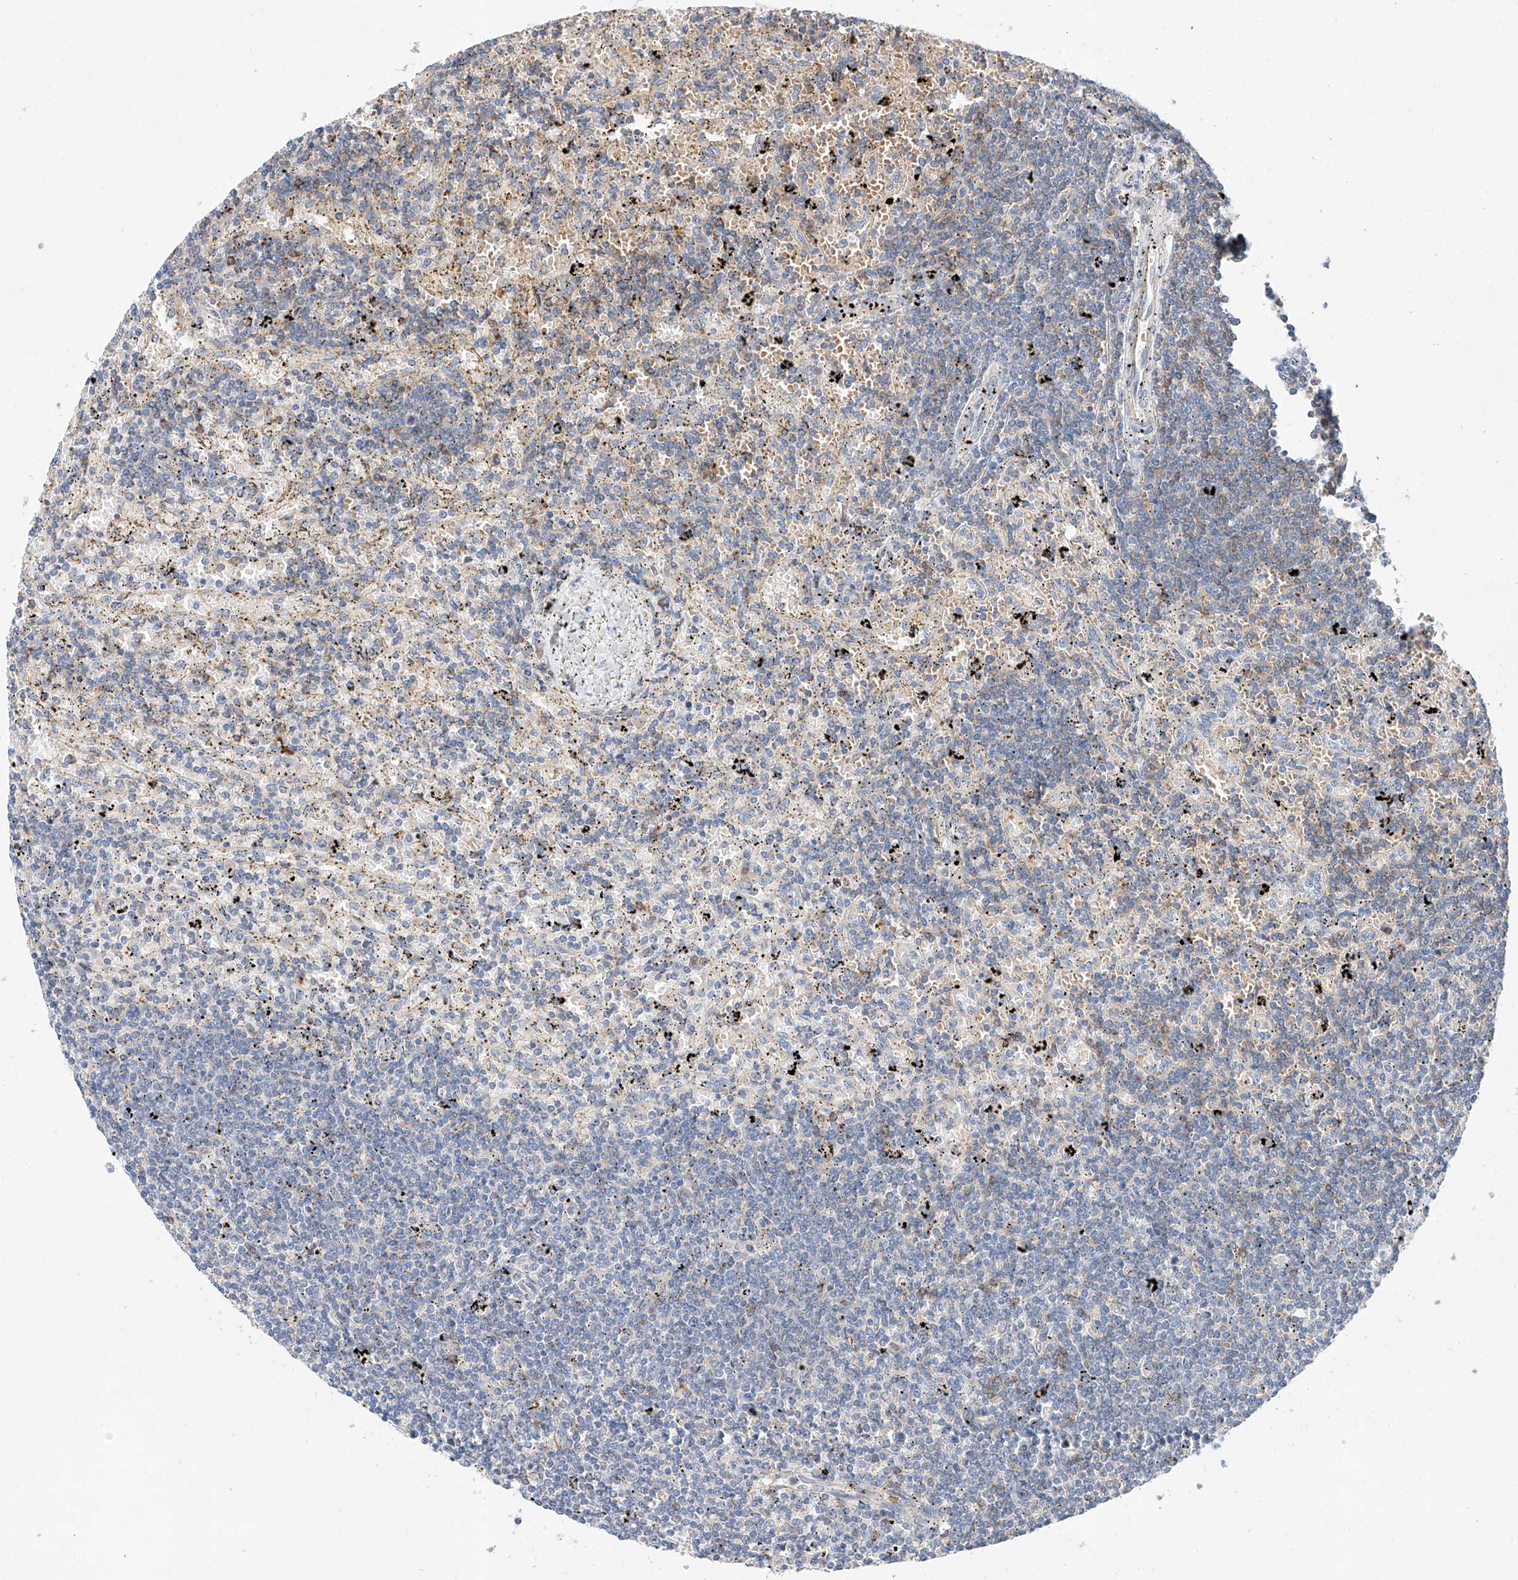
{"staining": {"intensity": "negative", "quantity": "none", "location": "none"}, "tissue": "lymphoma", "cell_type": "Tumor cells", "image_type": "cancer", "snomed": [{"axis": "morphology", "description": "Malignant lymphoma, non-Hodgkin's type, Low grade"}, {"axis": "topography", "description": "Spleen"}], "caption": "High power microscopy image of an IHC micrograph of low-grade malignant lymphoma, non-Hodgkin's type, revealing no significant positivity in tumor cells. The staining was performed using DAB to visualize the protein expression in brown, while the nuclei were stained in blue with hematoxylin (Magnification: 20x).", "gene": "GLMN", "patient": {"sex": "male", "age": 76}}